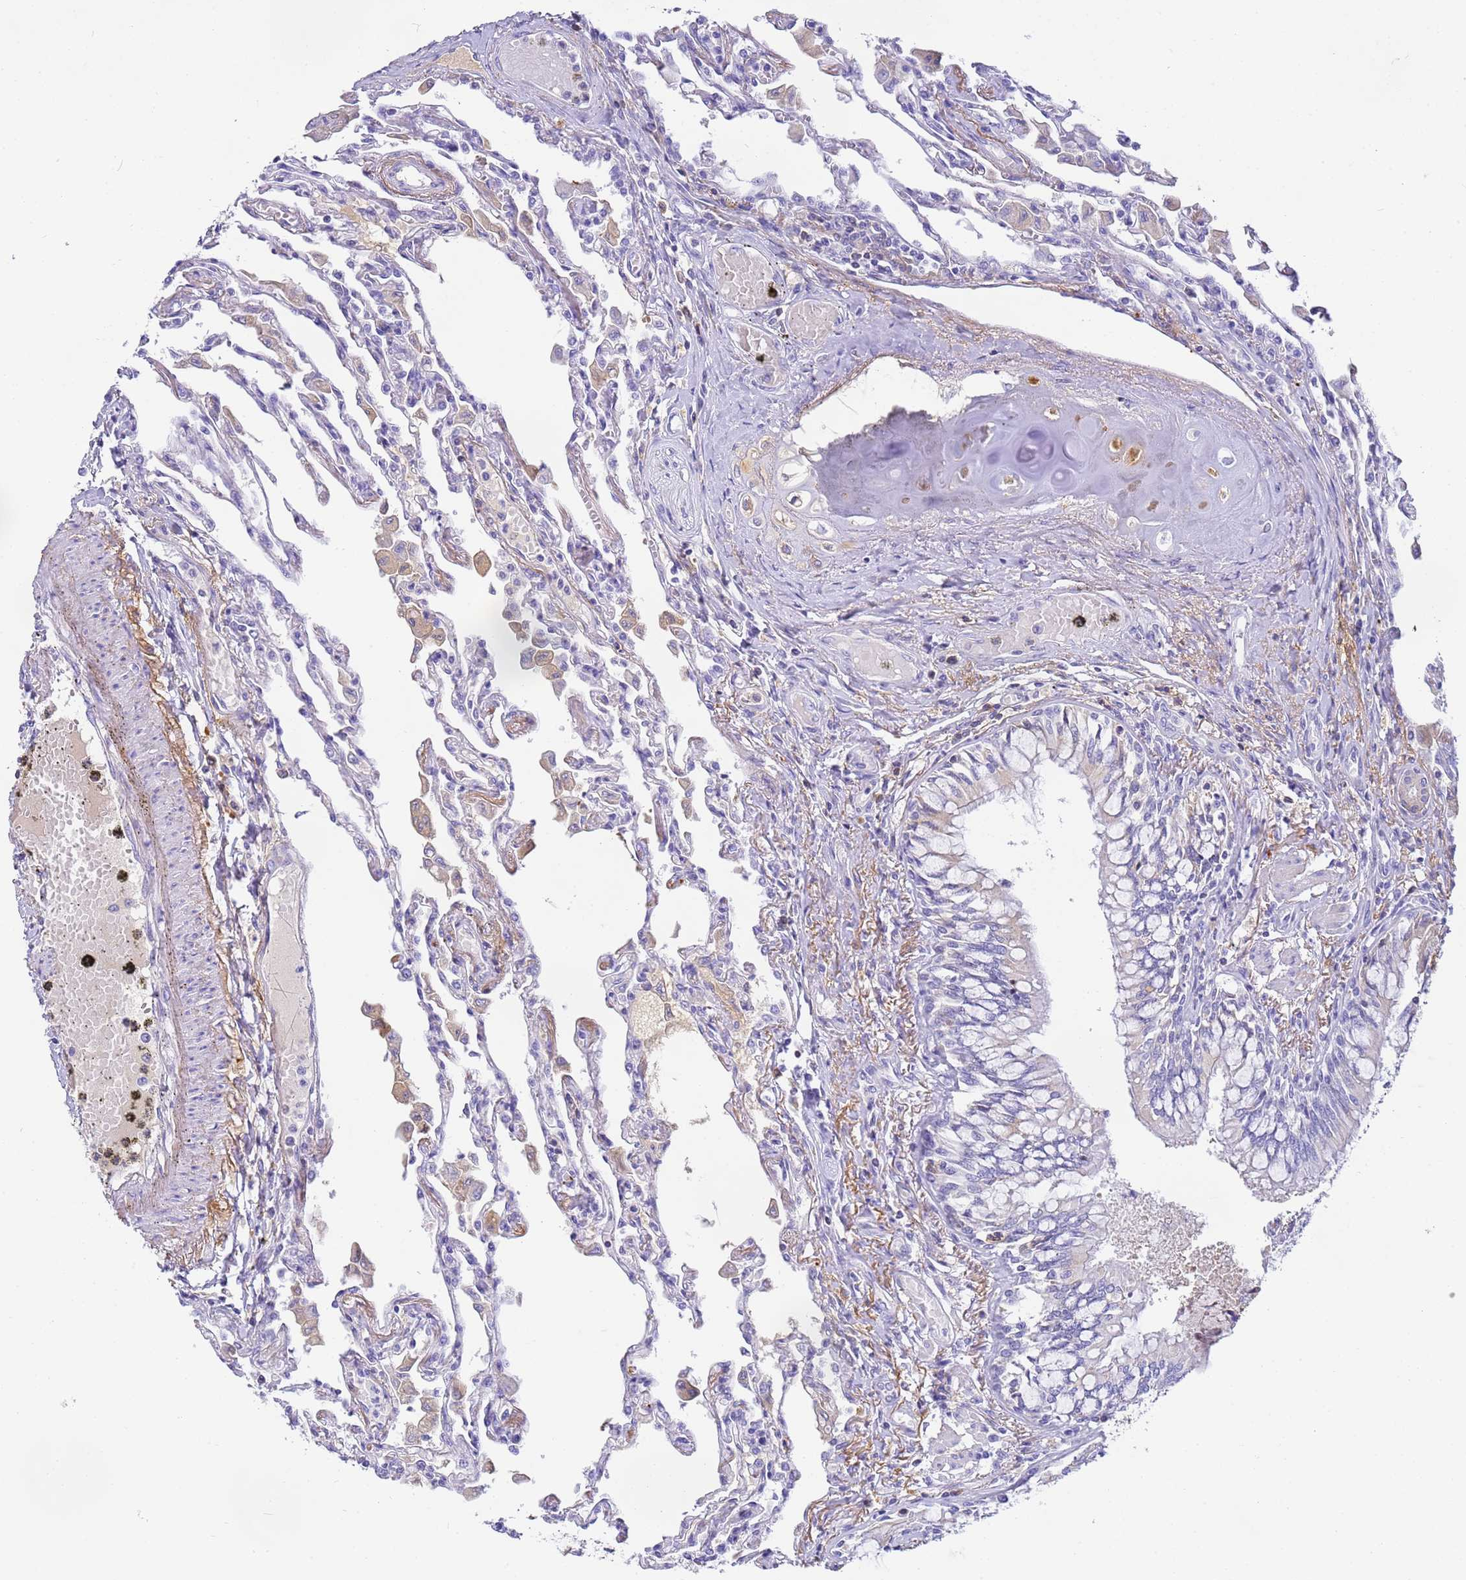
{"staining": {"intensity": "weak", "quantity": "<25%", "location": "cytoplasmic/membranous"}, "tissue": "lung", "cell_type": "Alveolar cells", "image_type": "normal", "snomed": [{"axis": "morphology", "description": "Normal tissue, NOS"}, {"axis": "topography", "description": "Bronchus"}, {"axis": "topography", "description": "Lung"}], "caption": "DAB (3,3'-diaminobenzidine) immunohistochemical staining of benign human lung exhibits no significant positivity in alveolar cells.", "gene": "CFHR1", "patient": {"sex": "female", "age": 49}}